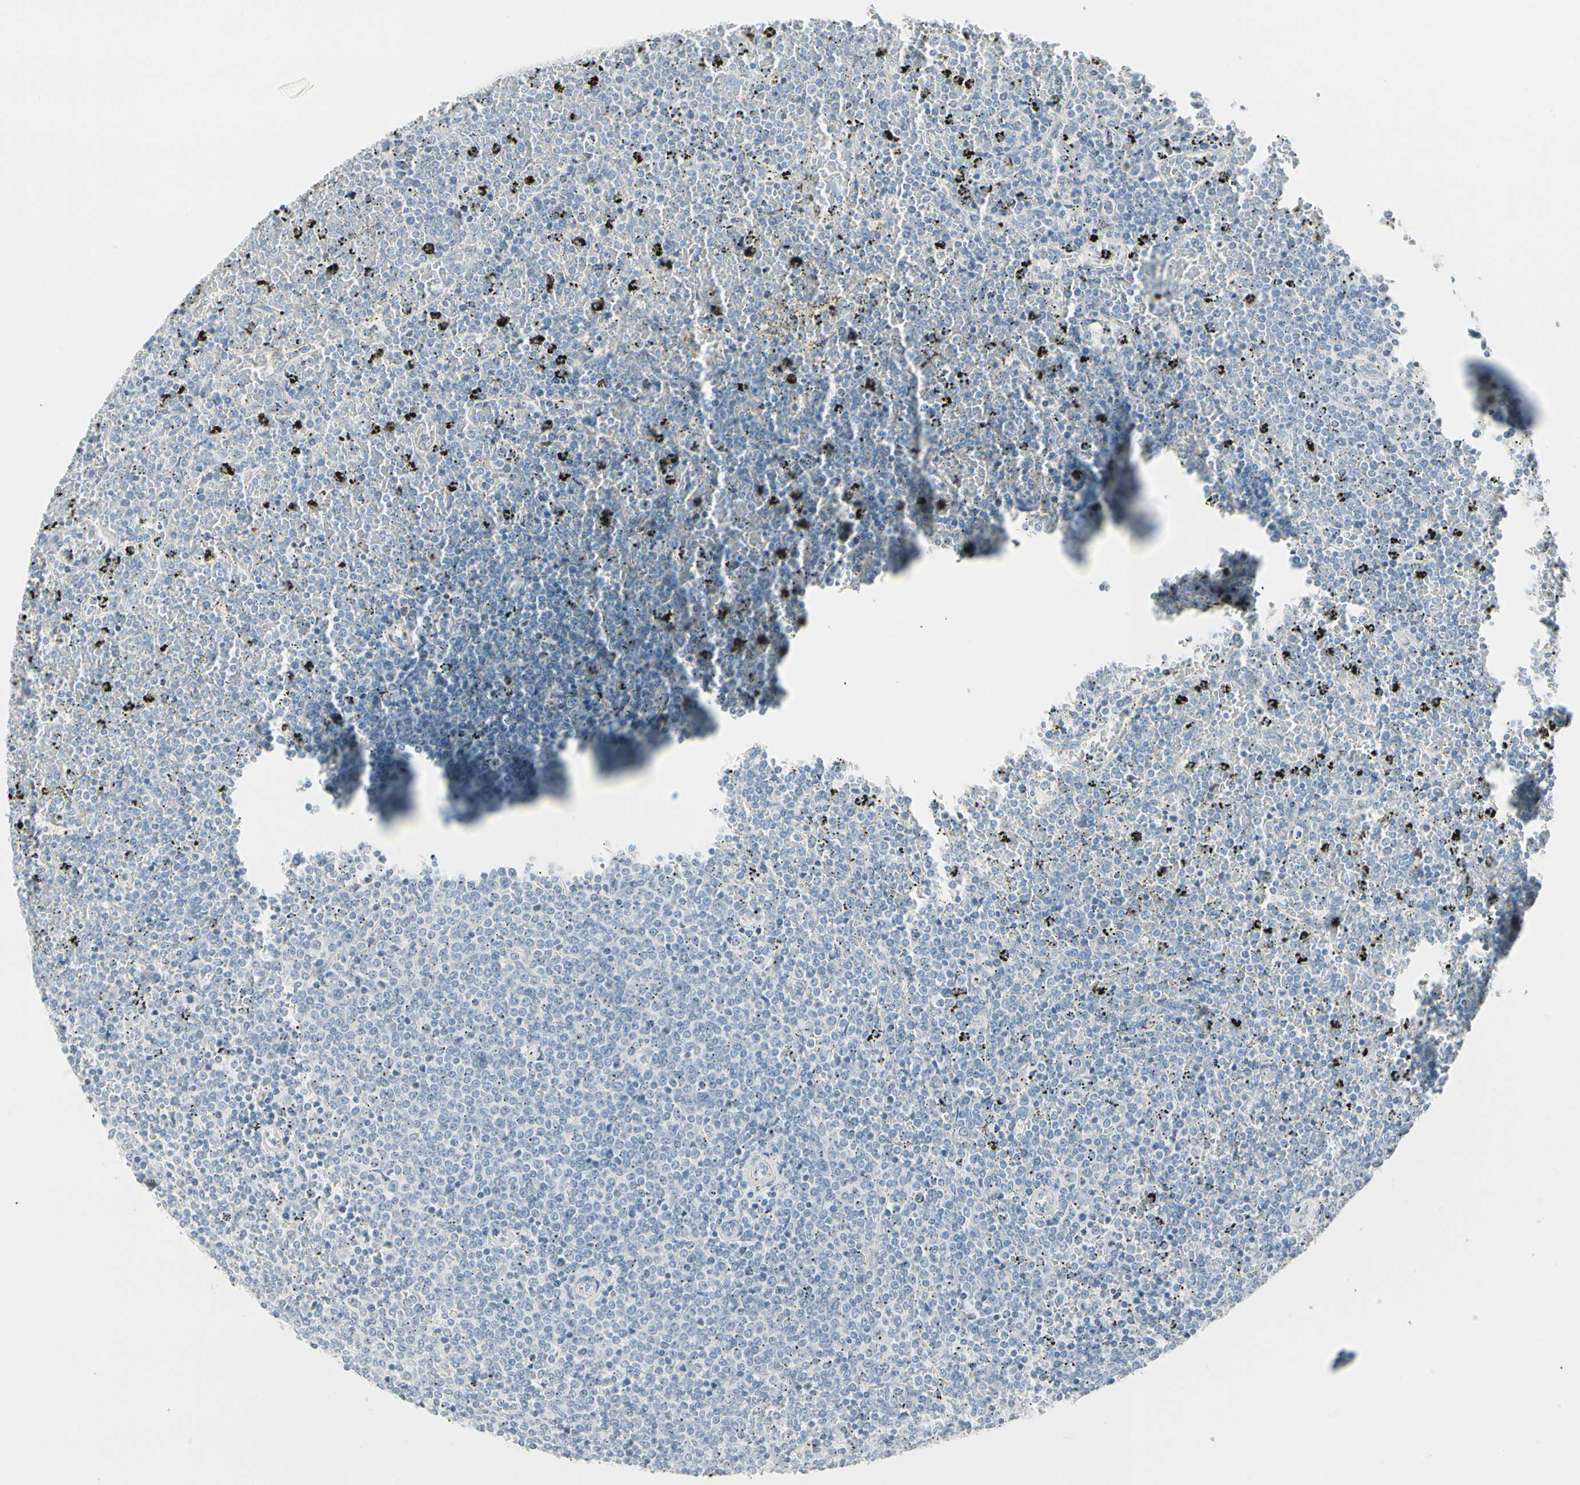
{"staining": {"intensity": "negative", "quantity": "none", "location": "none"}, "tissue": "lymphoma", "cell_type": "Tumor cells", "image_type": "cancer", "snomed": [{"axis": "morphology", "description": "Malignant lymphoma, non-Hodgkin's type, Low grade"}, {"axis": "topography", "description": "Spleen"}], "caption": "Immunohistochemistry (IHC) micrograph of neoplastic tissue: lymphoma stained with DAB (3,3'-diaminobenzidine) shows no significant protein positivity in tumor cells.", "gene": "MLLT10", "patient": {"sex": "female", "age": 77}}